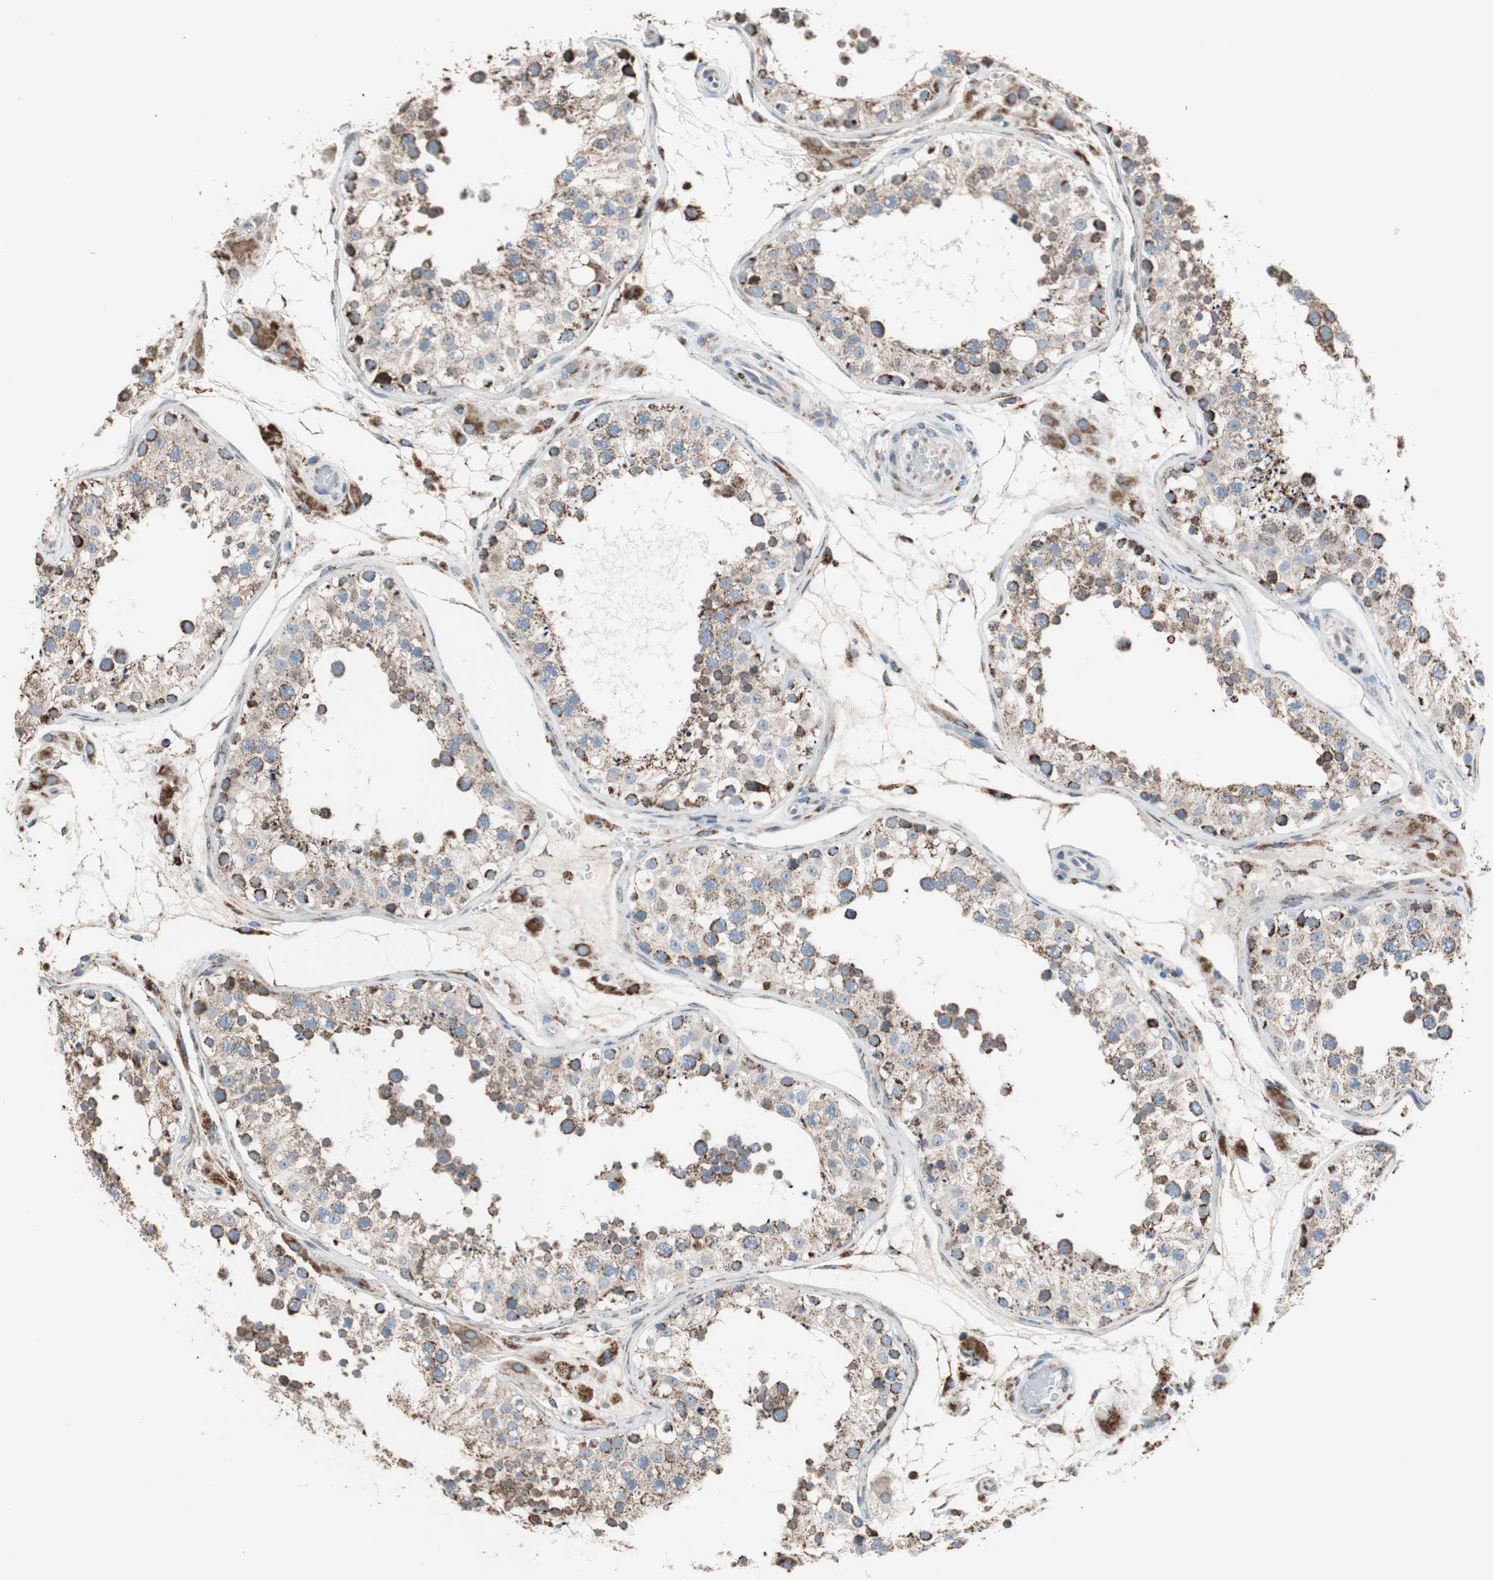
{"staining": {"intensity": "strong", "quantity": ">75%", "location": "cytoplasmic/membranous"}, "tissue": "testis", "cell_type": "Cells in seminiferous ducts", "image_type": "normal", "snomed": [{"axis": "morphology", "description": "Normal tissue, NOS"}, {"axis": "topography", "description": "Testis"}], "caption": "Protein expression analysis of unremarkable testis shows strong cytoplasmic/membranous expression in approximately >75% of cells in seminiferous ducts.", "gene": "PCSK4", "patient": {"sex": "male", "age": 26}}